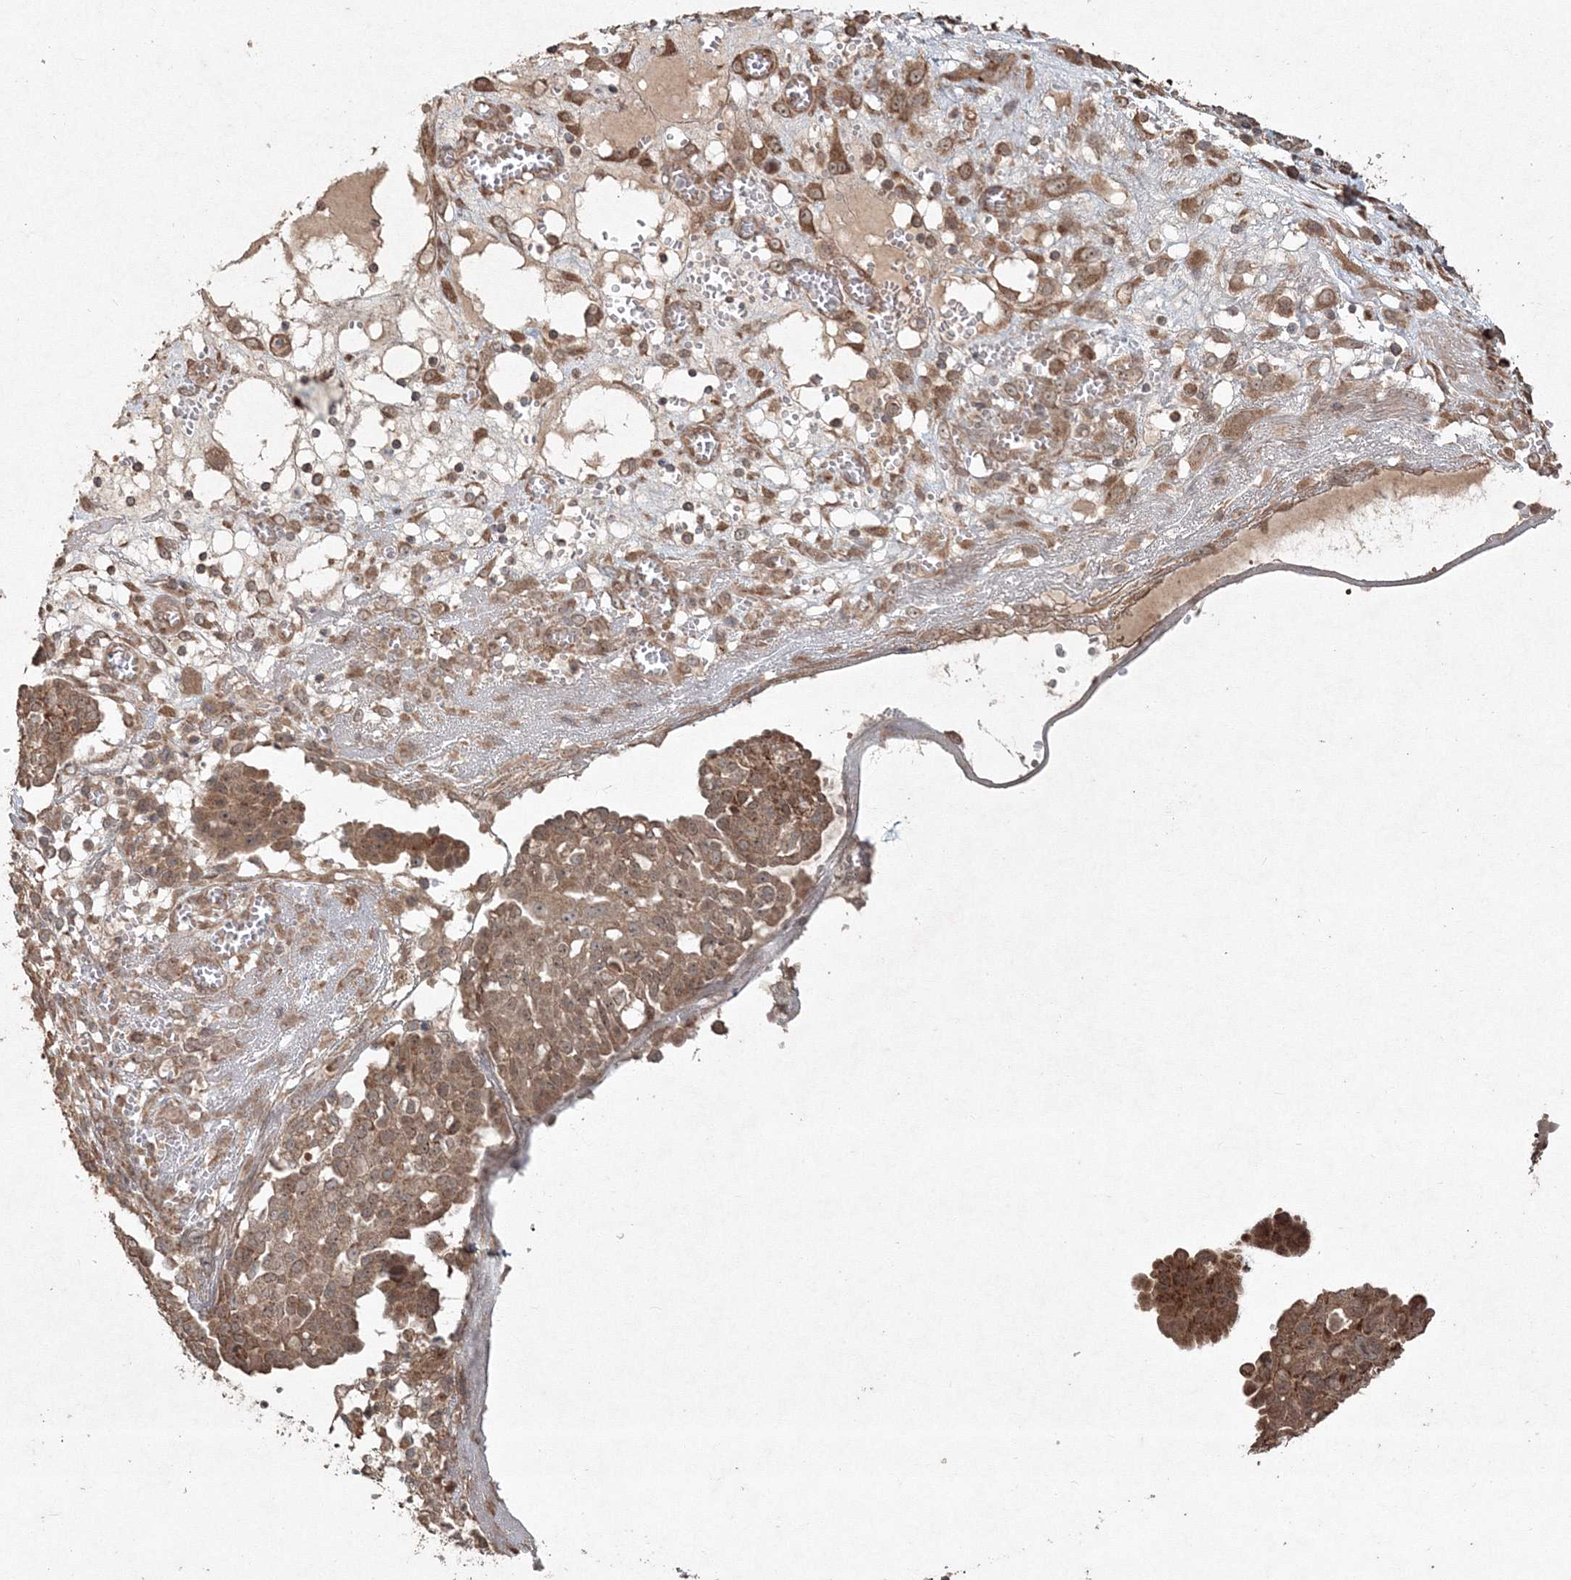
{"staining": {"intensity": "moderate", "quantity": ">75%", "location": "cytoplasmic/membranous"}, "tissue": "ovarian cancer", "cell_type": "Tumor cells", "image_type": "cancer", "snomed": [{"axis": "morphology", "description": "Cystadenocarcinoma, serous, NOS"}, {"axis": "topography", "description": "Soft tissue"}, {"axis": "topography", "description": "Ovary"}], "caption": "Ovarian cancer tissue shows moderate cytoplasmic/membranous staining in approximately >75% of tumor cells, visualized by immunohistochemistry. The staining is performed using DAB (3,3'-diaminobenzidine) brown chromogen to label protein expression. The nuclei are counter-stained blue using hematoxylin.", "gene": "ANAPC16", "patient": {"sex": "female", "age": 57}}